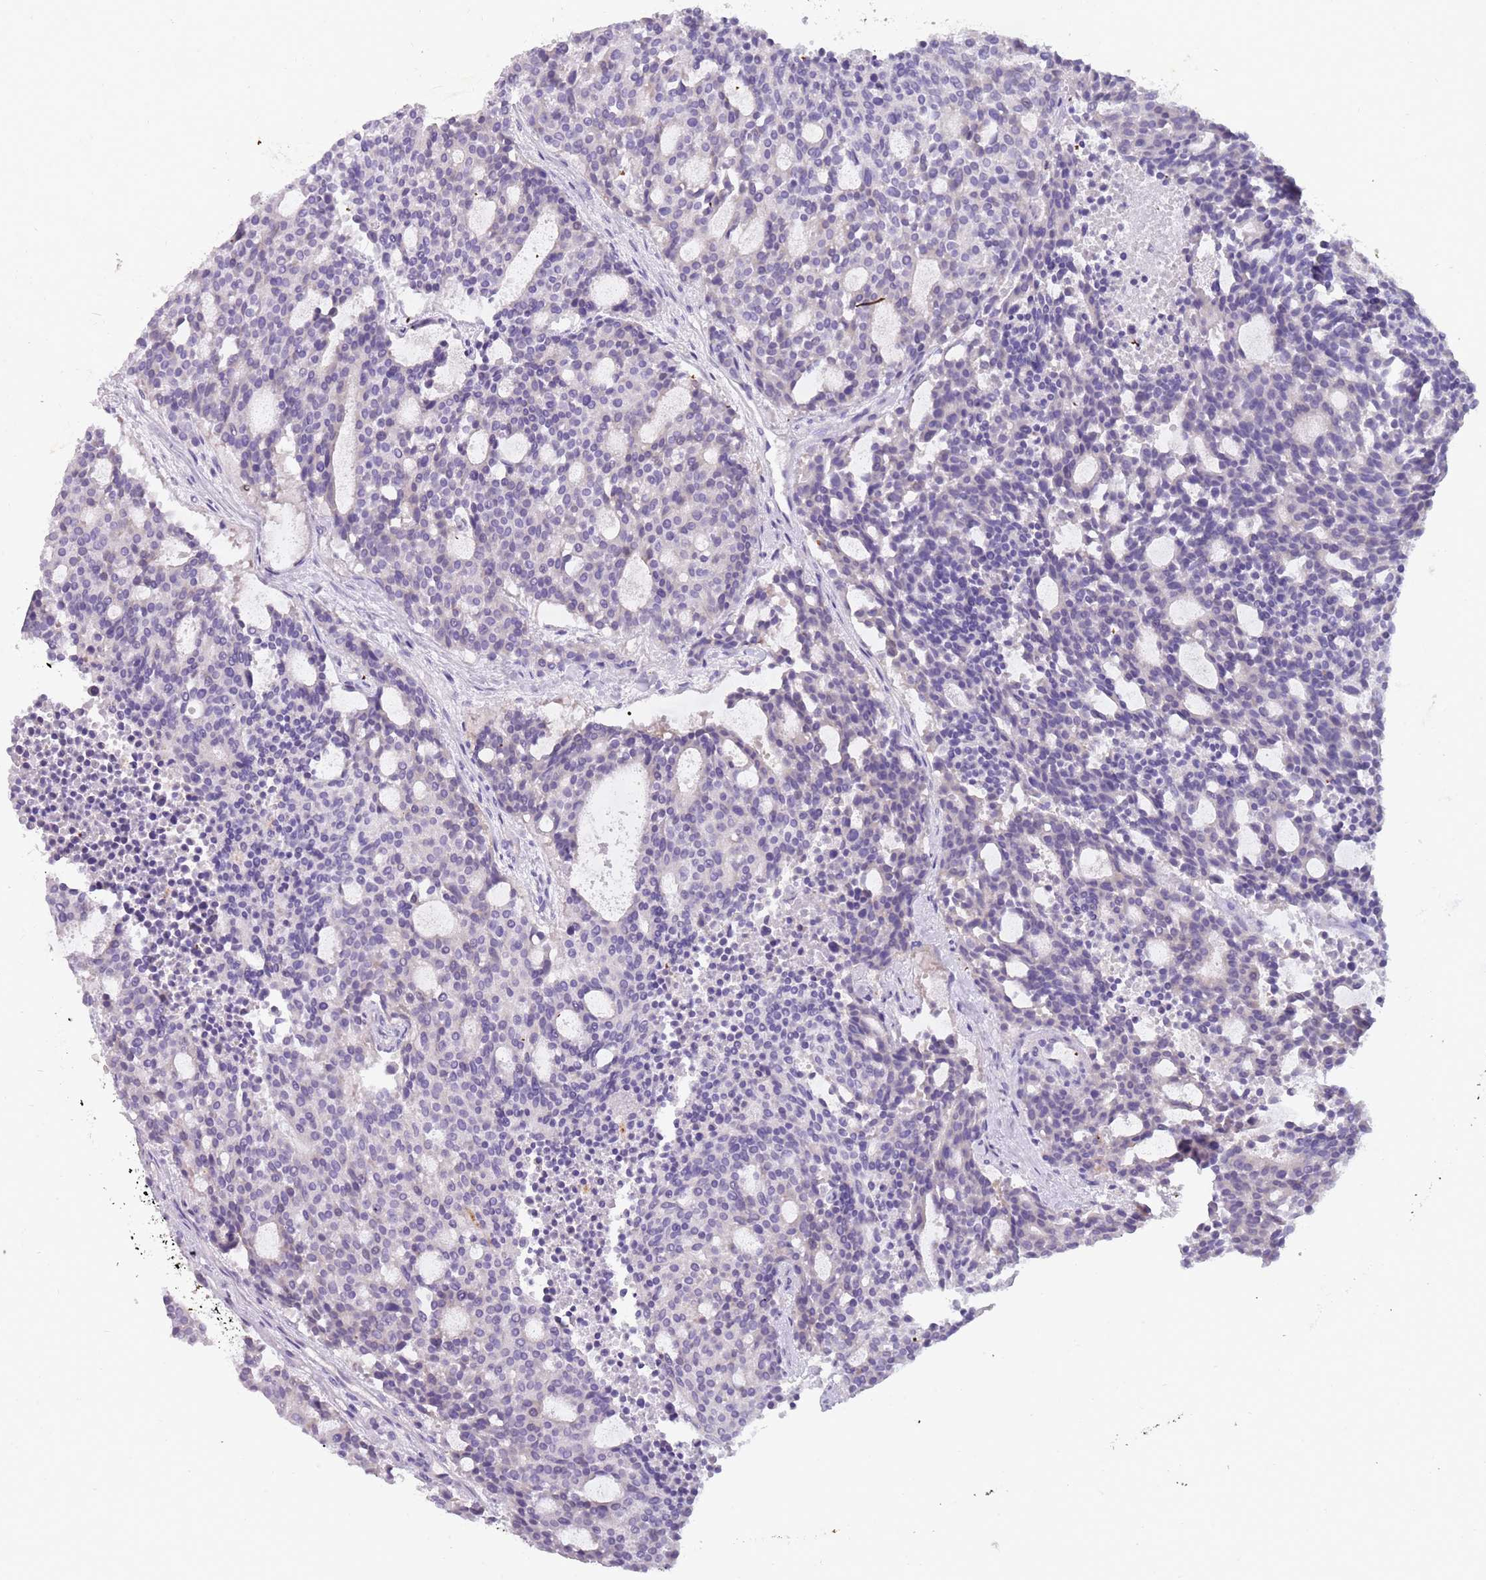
{"staining": {"intensity": "negative", "quantity": "none", "location": "none"}, "tissue": "carcinoid", "cell_type": "Tumor cells", "image_type": "cancer", "snomed": [{"axis": "morphology", "description": "Carcinoid, malignant, NOS"}, {"axis": "topography", "description": "Pancreas"}], "caption": "Malignant carcinoid was stained to show a protein in brown. There is no significant positivity in tumor cells.", "gene": "NWD2", "patient": {"sex": "female", "age": 54}}